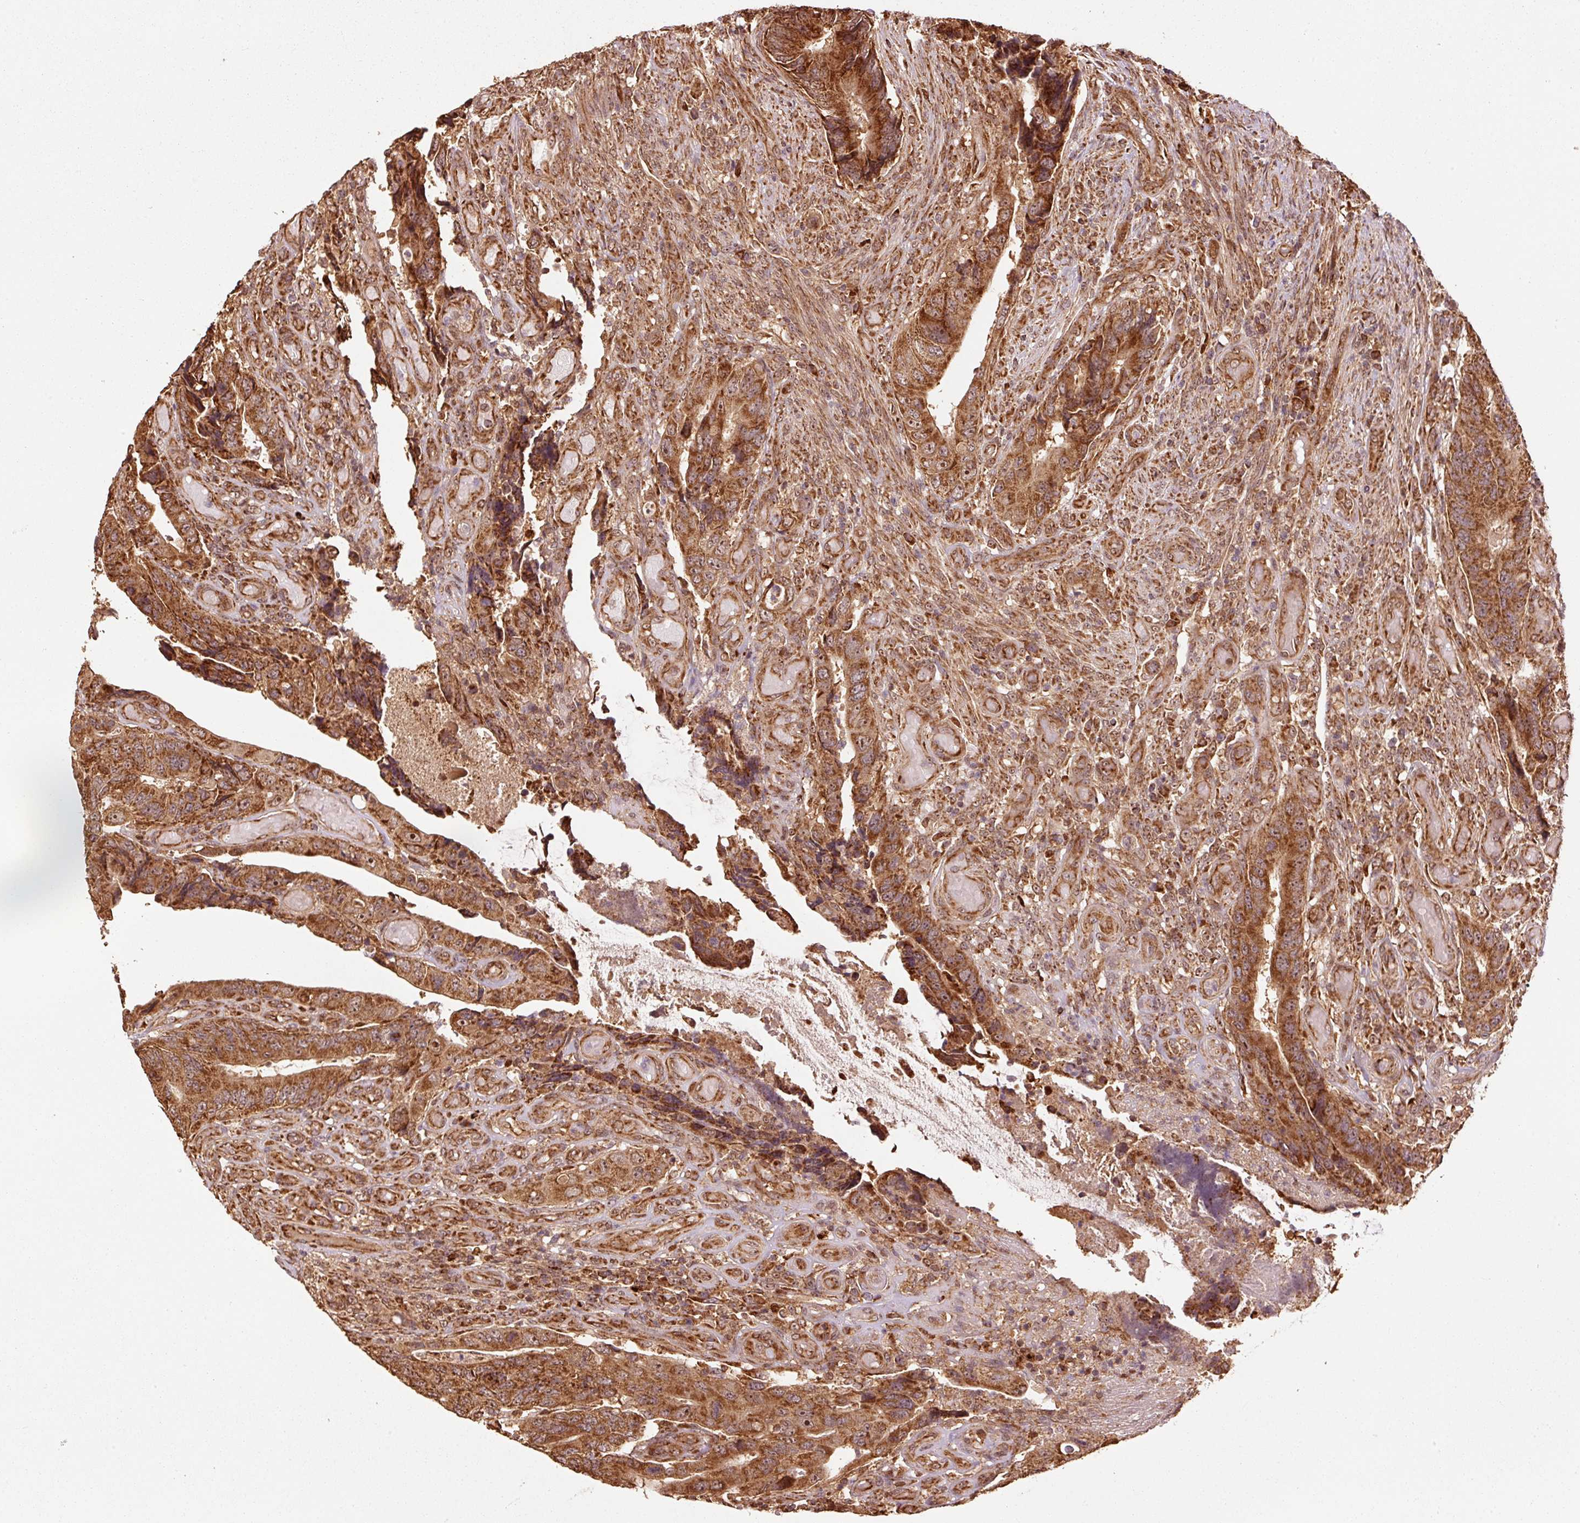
{"staining": {"intensity": "strong", "quantity": ">75%", "location": "cytoplasmic/membranous"}, "tissue": "colorectal cancer", "cell_type": "Tumor cells", "image_type": "cancer", "snomed": [{"axis": "morphology", "description": "Adenocarcinoma, NOS"}, {"axis": "topography", "description": "Colon"}], "caption": "The image exhibits a brown stain indicating the presence of a protein in the cytoplasmic/membranous of tumor cells in colorectal cancer (adenocarcinoma).", "gene": "MRPL16", "patient": {"sex": "male", "age": 87}}